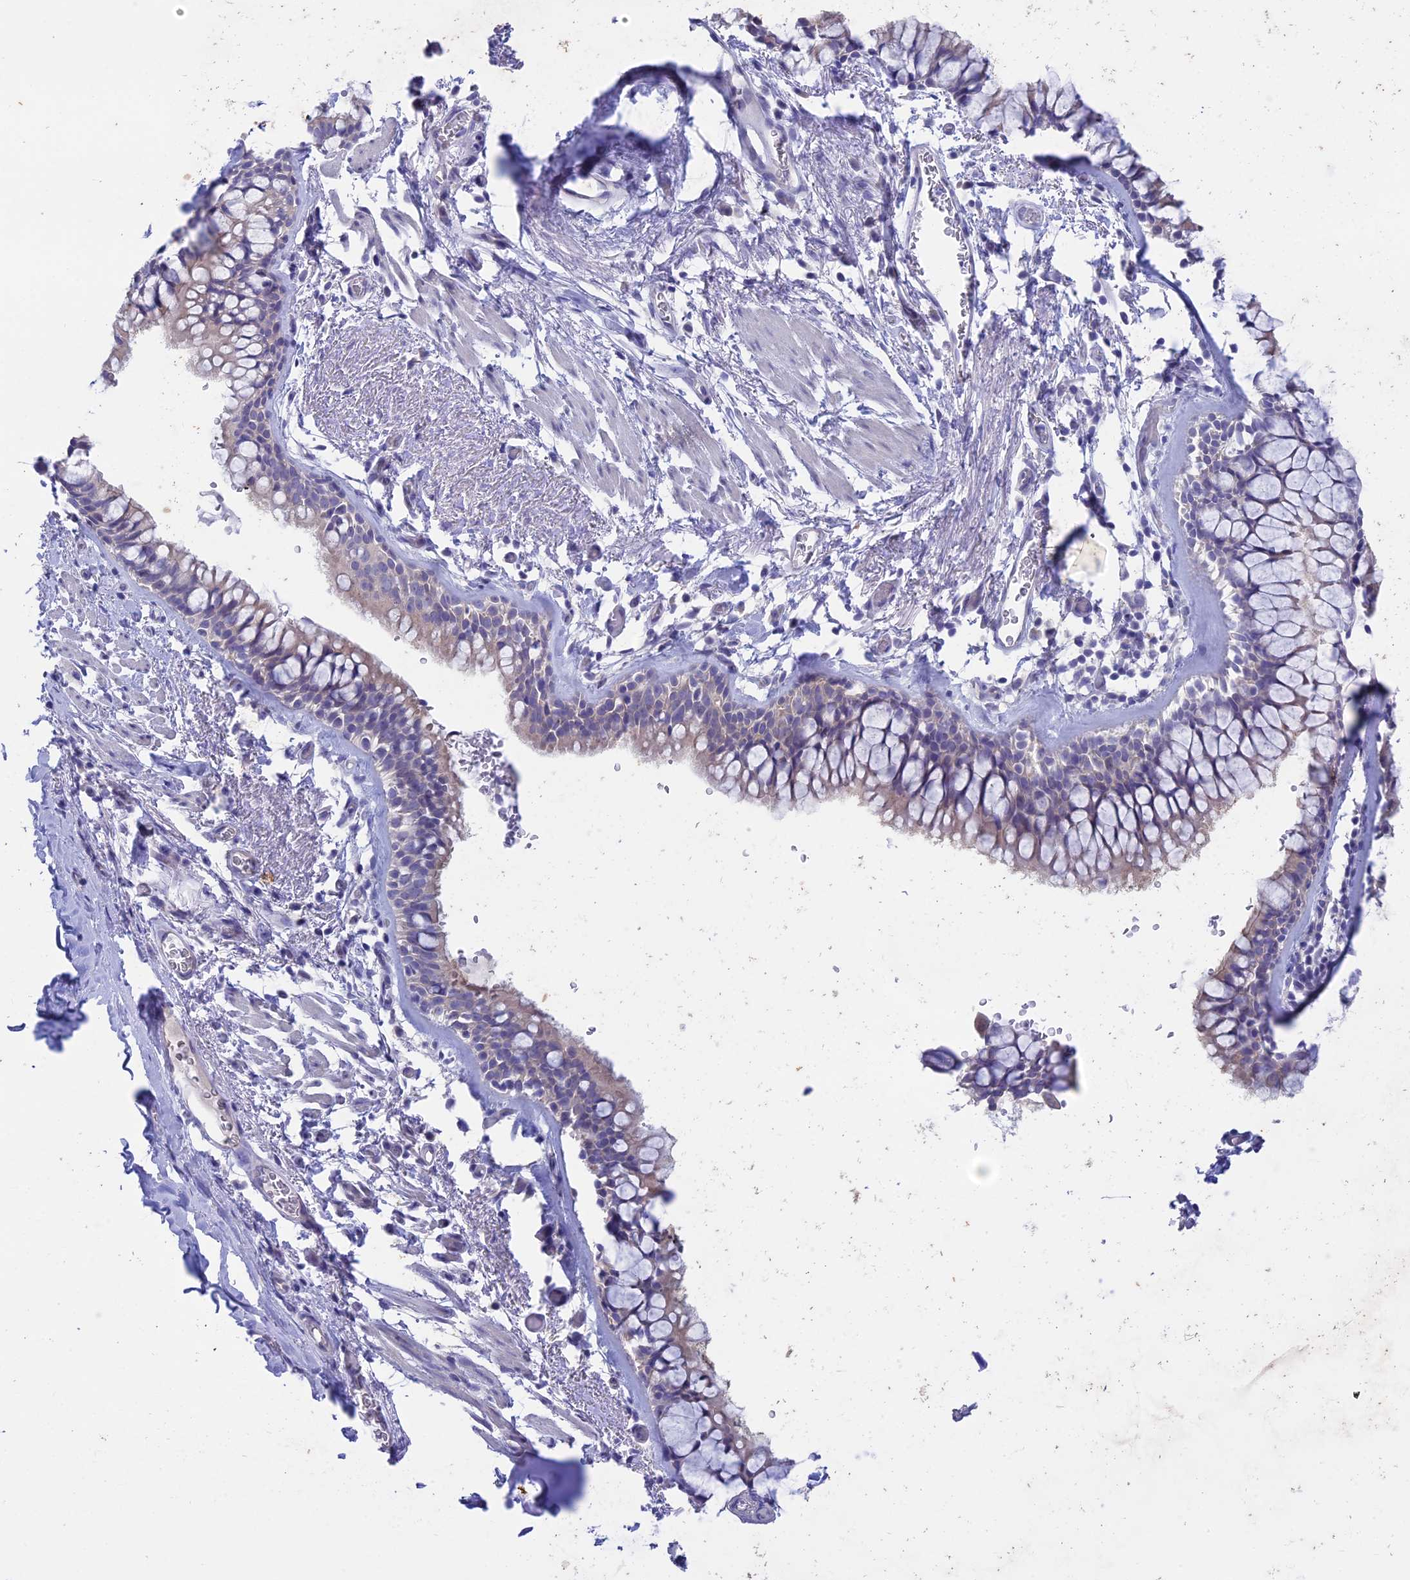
{"staining": {"intensity": "weak", "quantity": "<25%", "location": "cytoplasmic/membranous"}, "tissue": "bronchus", "cell_type": "Respiratory epithelial cells", "image_type": "normal", "snomed": [{"axis": "morphology", "description": "Normal tissue, NOS"}, {"axis": "topography", "description": "Bronchus"}], "caption": "Image shows no protein positivity in respiratory epithelial cells of benign bronchus.", "gene": "BTBD19", "patient": {"sex": "male", "age": 65}}